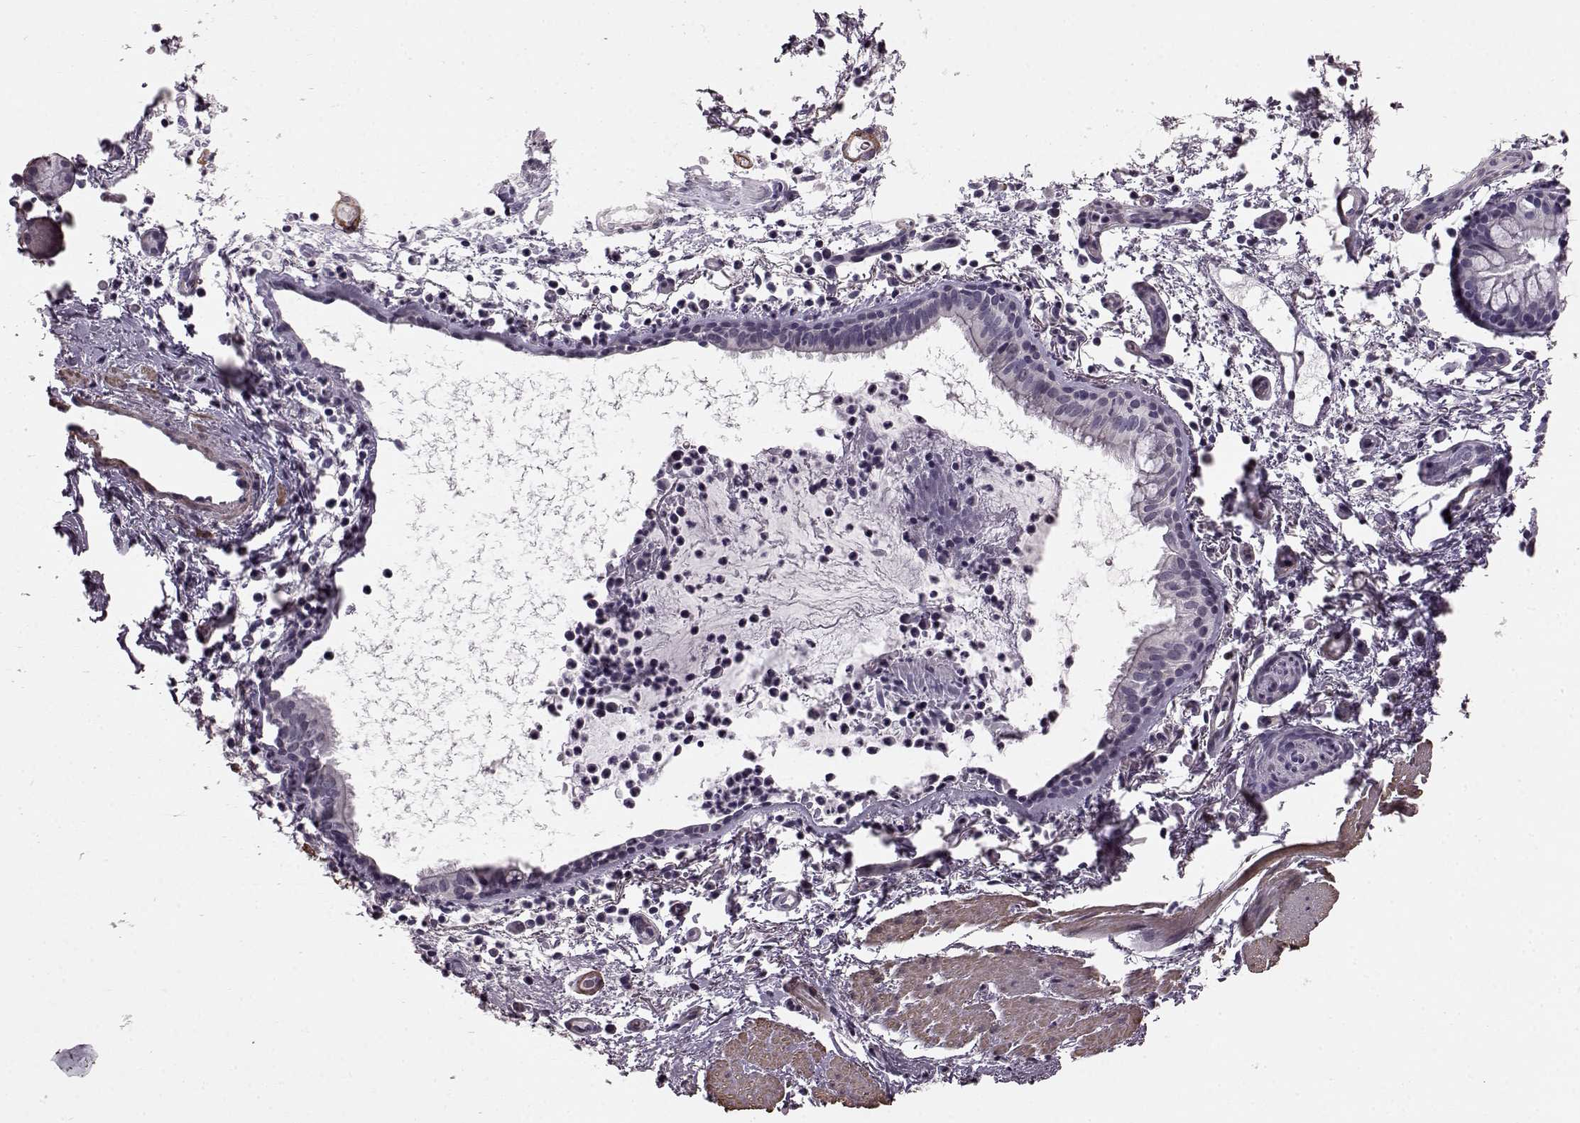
{"staining": {"intensity": "negative", "quantity": "none", "location": "none"}, "tissue": "bronchus", "cell_type": "Respiratory epithelial cells", "image_type": "normal", "snomed": [{"axis": "morphology", "description": "Normal tissue, NOS"}, {"axis": "topography", "description": "Bronchus"}], "caption": "High magnification brightfield microscopy of unremarkable bronchus stained with DAB (brown) and counterstained with hematoxylin (blue): respiratory epithelial cells show no significant expression. (DAB immunohistochemistry with hematoxylin counter stain).", "gene": "SLCO3A1", "patient": {"sex": "female", "age": 64}}